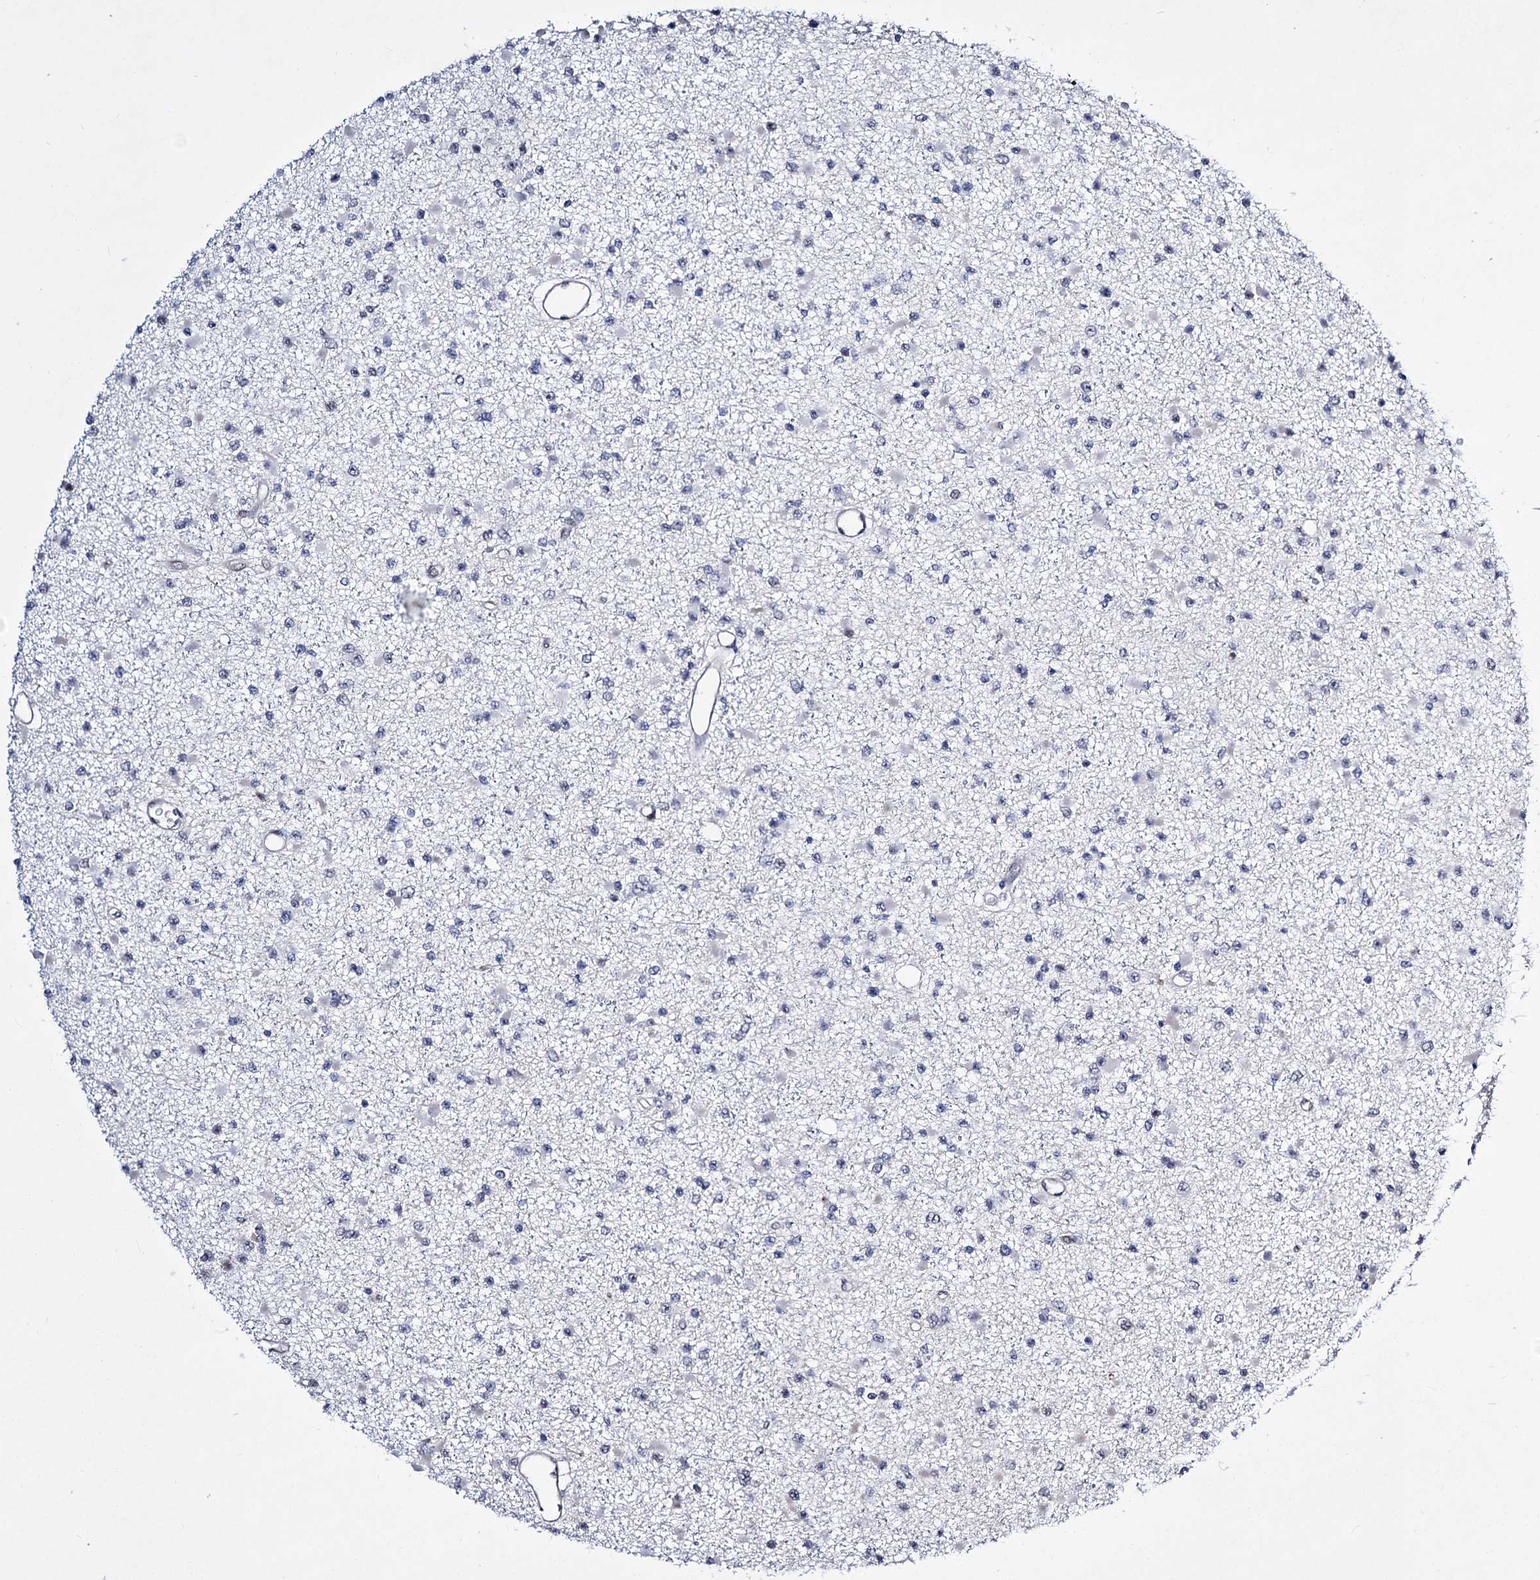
{"staining": {"intensity": "negative", "quantity": "none", "location": "none"}, "tissue": "glioma", "cell_type": "Tumor cells", "image_type": "cancer", "snomed": [{"axis": "morphology", "description": "Glioma, malignant, Low grade"}, {"axis": "topography", "description": "Brain"}], "caption": "Immunohistochemistry of human low-grade glioma (malignant) displays no expression in tumor cells.", "gene": "CHMP7", "patient": {"sex": "female", "age": 22}}